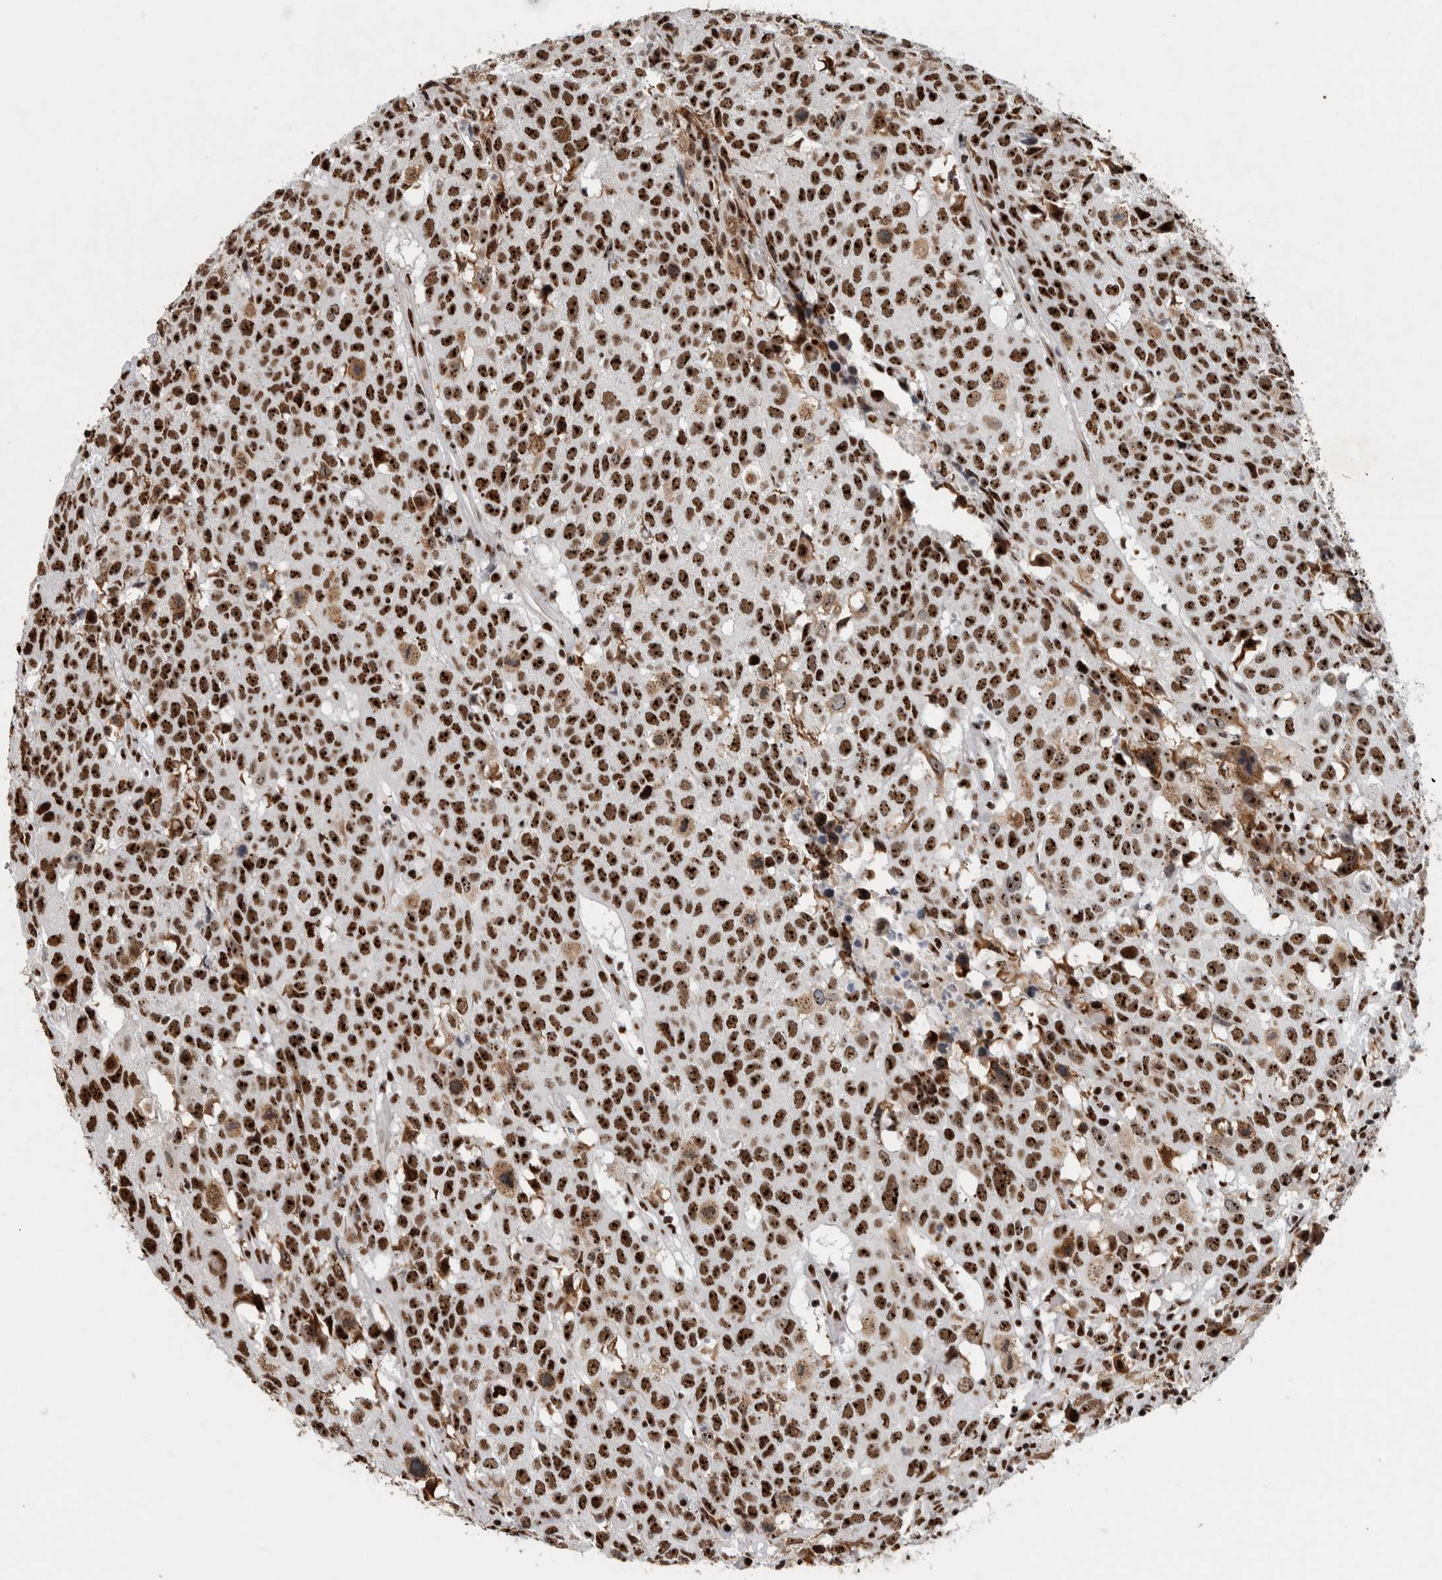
{"staining": {"intensity": "strong", "quantity": ">75%", "location": "nuclear"}, "tissue": "head and neck cancer", "cell_type": "Tumor cells", "image_type": "cancer", "snomed": [{"axis": "morphology", "description": "Squamous cell carcinoma, NOS"}, {"axis": "topography", "description": "Head-Neck"}], "caption": "Head and neck cancer (squamous cell carcinoma) tissue demonstrates strong nuclear positivity in about >75% of tumor cells, visualized by immunohistochemistry. Using DAB (3,3'-diaminobenzidine) (brown) and hematoxylin (blue) stains, captured at high magnification using brightfield microscopy.", "gene": "NCL", "patient": {"sex": "male", "age": 66}}